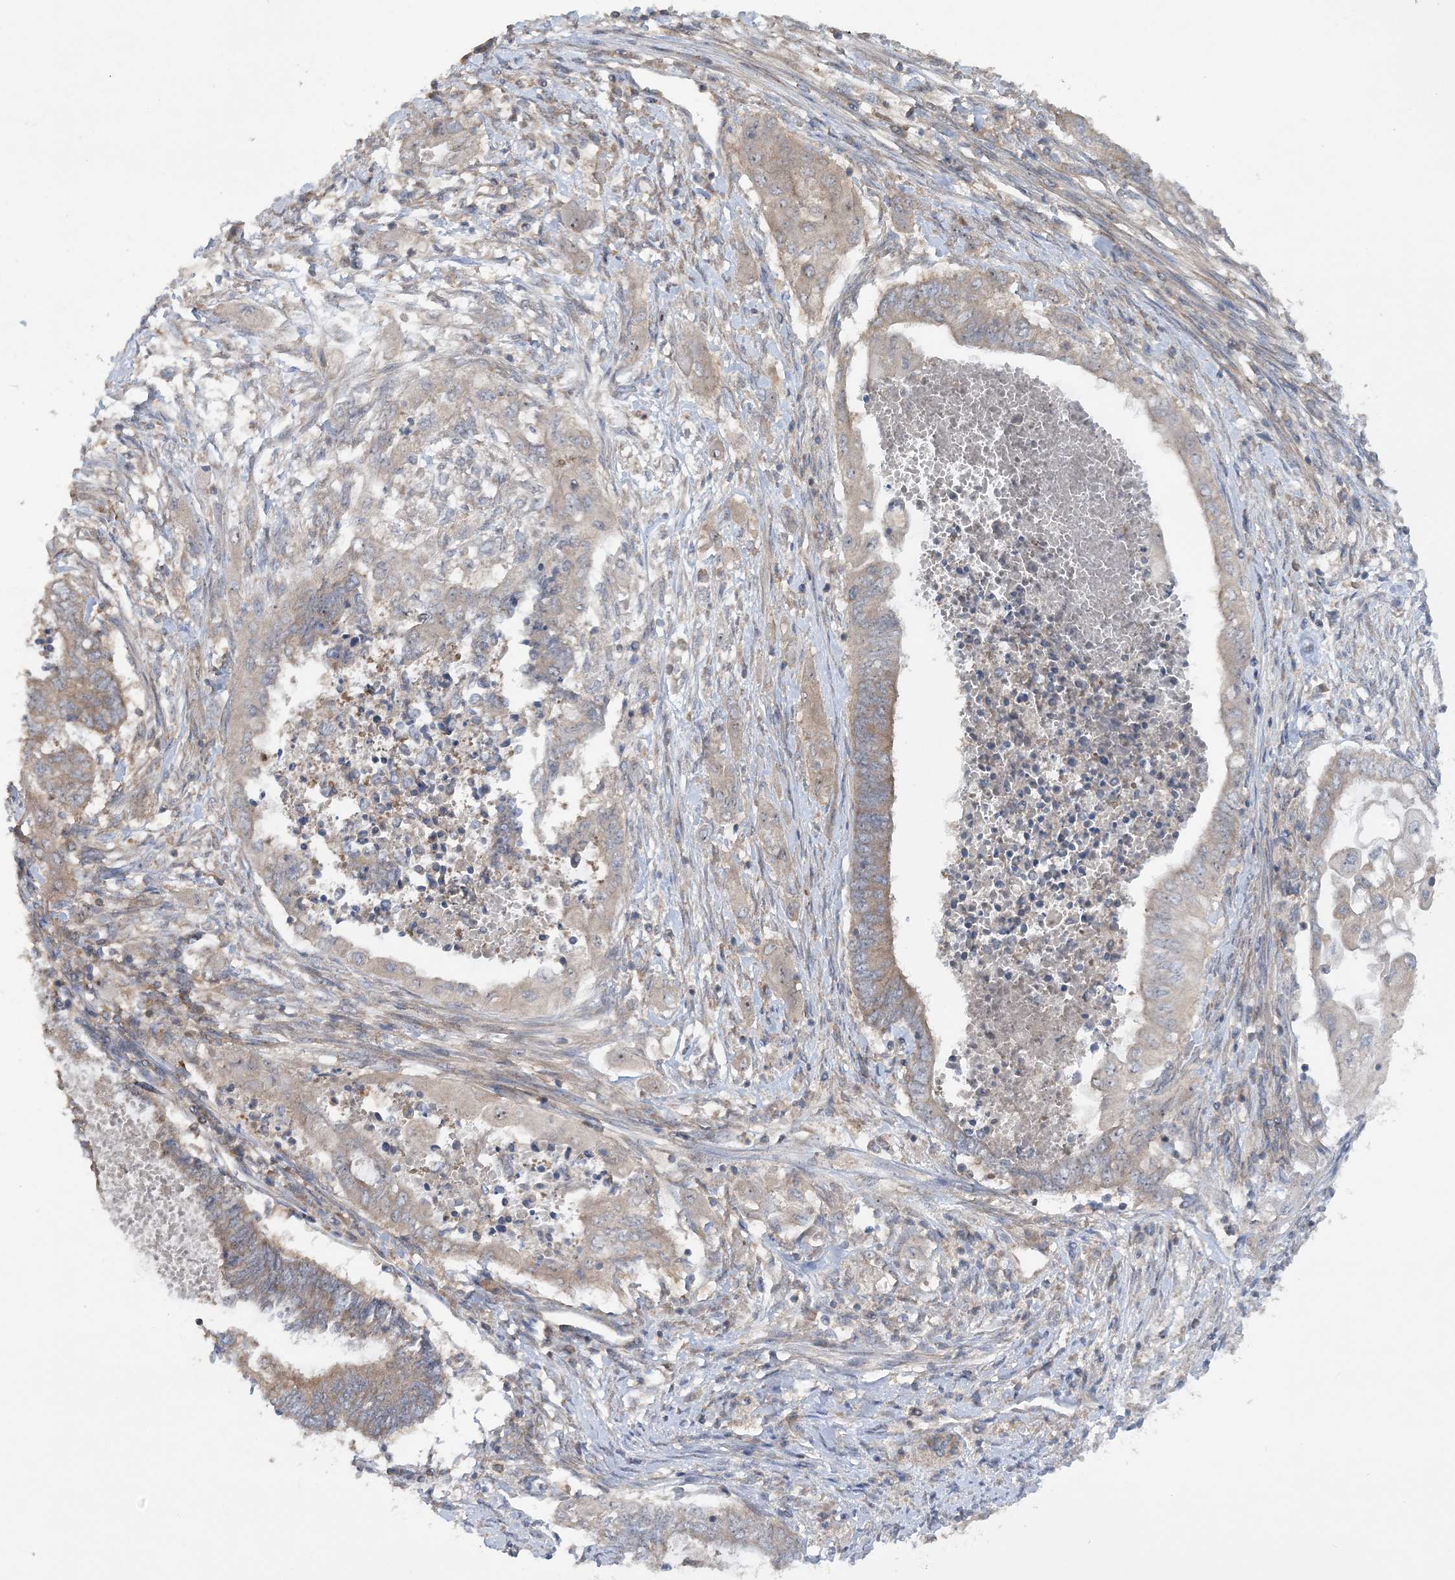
{"staining": {"intensity": "weak", "quantity": "<25%", "location": "cytoplasmic/membranous"}, "tissue": "endometrial cancer", "cell_type": "Tumor cells", "image_type": "cancer", "snomed": [{"axis": "morphology", "description": "Adenocarcinoma, NOS"}, {"axis": "topography", "description": "Uterus"}, {"axis": "topography", "description": "Endometrium"}], "caption": "Tumor cells are negative for brown protein staining in endometrial cancer (adenocarcinoma).", "gene": "ACAP2", "patient": {"sex": "female", "age": 70}}